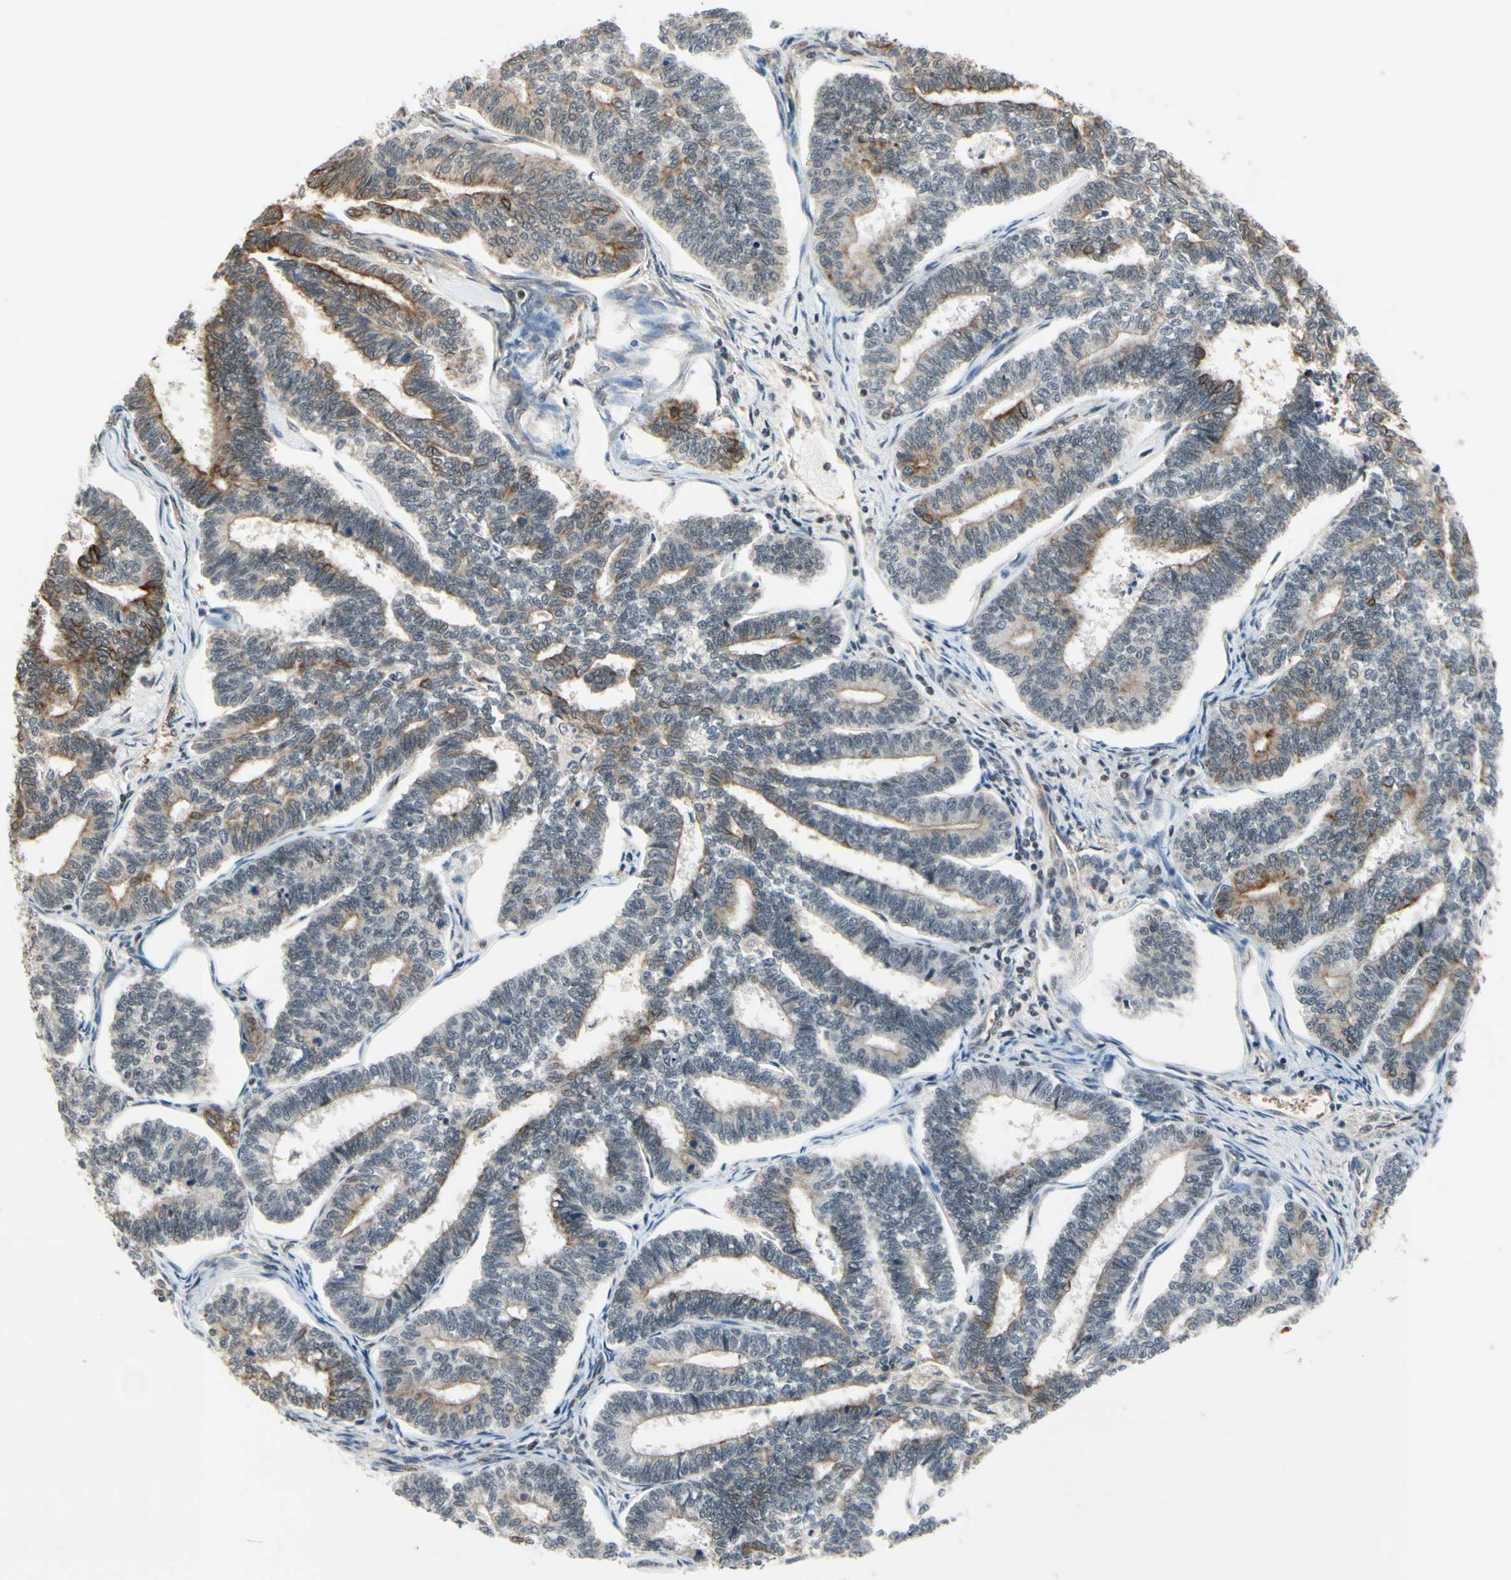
{"staining": {"intensity": "strong", "quantity": "<25%", "location": "cytoplasmic/membranous"}, "tissue": "endometrial cancer", "cell_type": "Tumor cells", "image_type": "cancer", "snomed": [{"axis": "morphology", "description": "Adenocarcinoma, NOS"}, {"axis": "topography", "description": "Endometrium"}], "caption": "DAB (3,3'-diaminobenzidine) immunohistochemical staining of endometrial cancer (adenocarcinoma) displays strong cytoplasmic/membranous protein expression in approximately <25% of tumor cells.", "gene": "TAF12", "patient": {"sex": "female", "age": 70}}